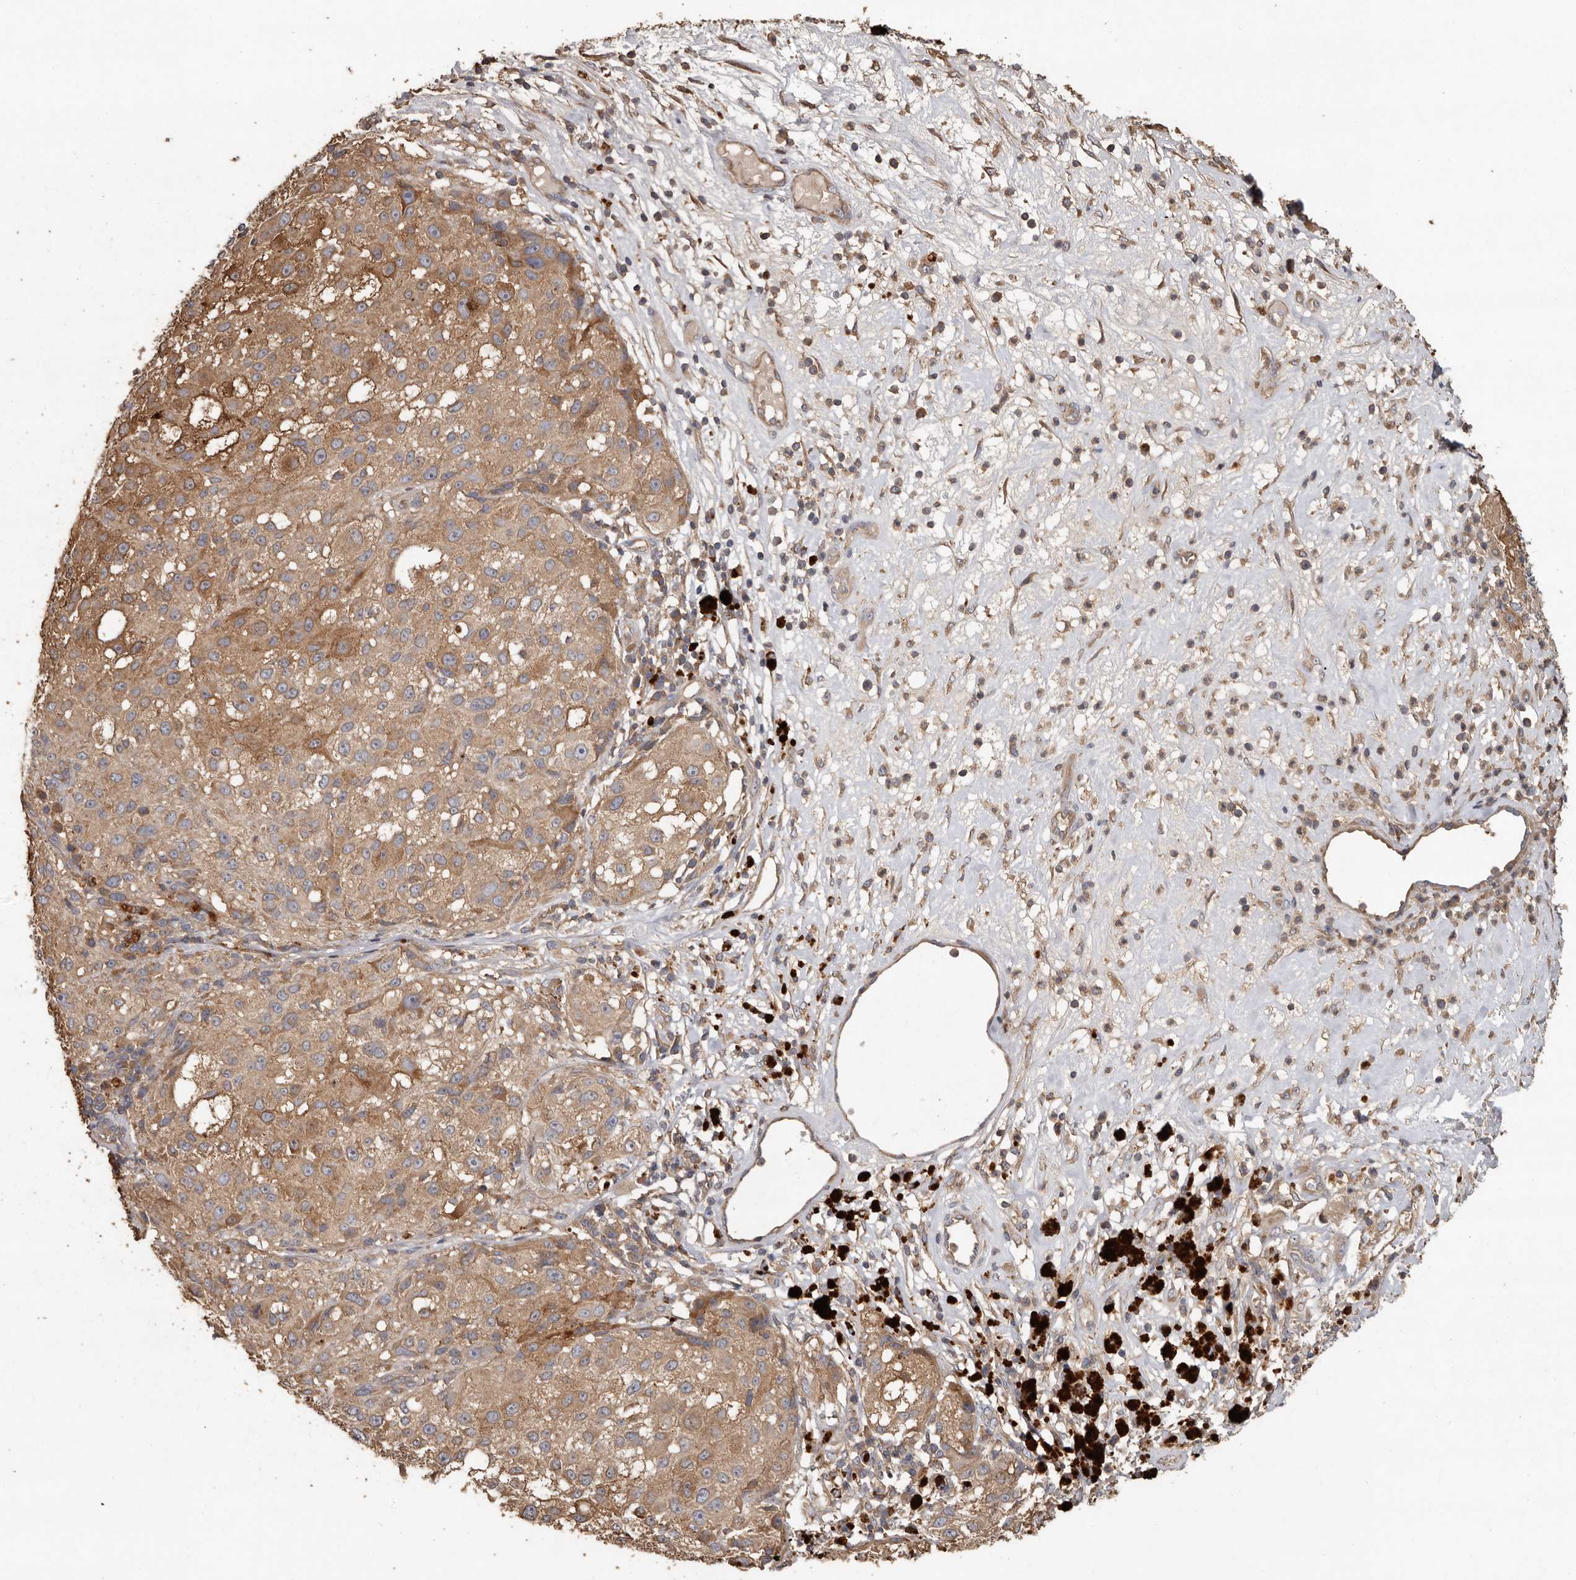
{"staining": {"intensity": "moderate", "quantity": ">75%", "location": "cytoplasmic/membranous"}, "tissue": "melanoma", "cell_type": "Tumor cells", "image_type": "cancer", "snomed": [{"axis": "morphology", "description": "Necrosis, NOS"}, {"axis": "morphology", "description": "Malignant melanoma, NOS"}, {"axis": "topography", "description": "Skin"}], "caption": "Moderate cytoplasmic/membranous staining for a protein is seen in about >75% of tumor cells of melanoma using immunohistochemistry.", "gene": "FLCN", "patient": {"sex": "female", "age": 87}}